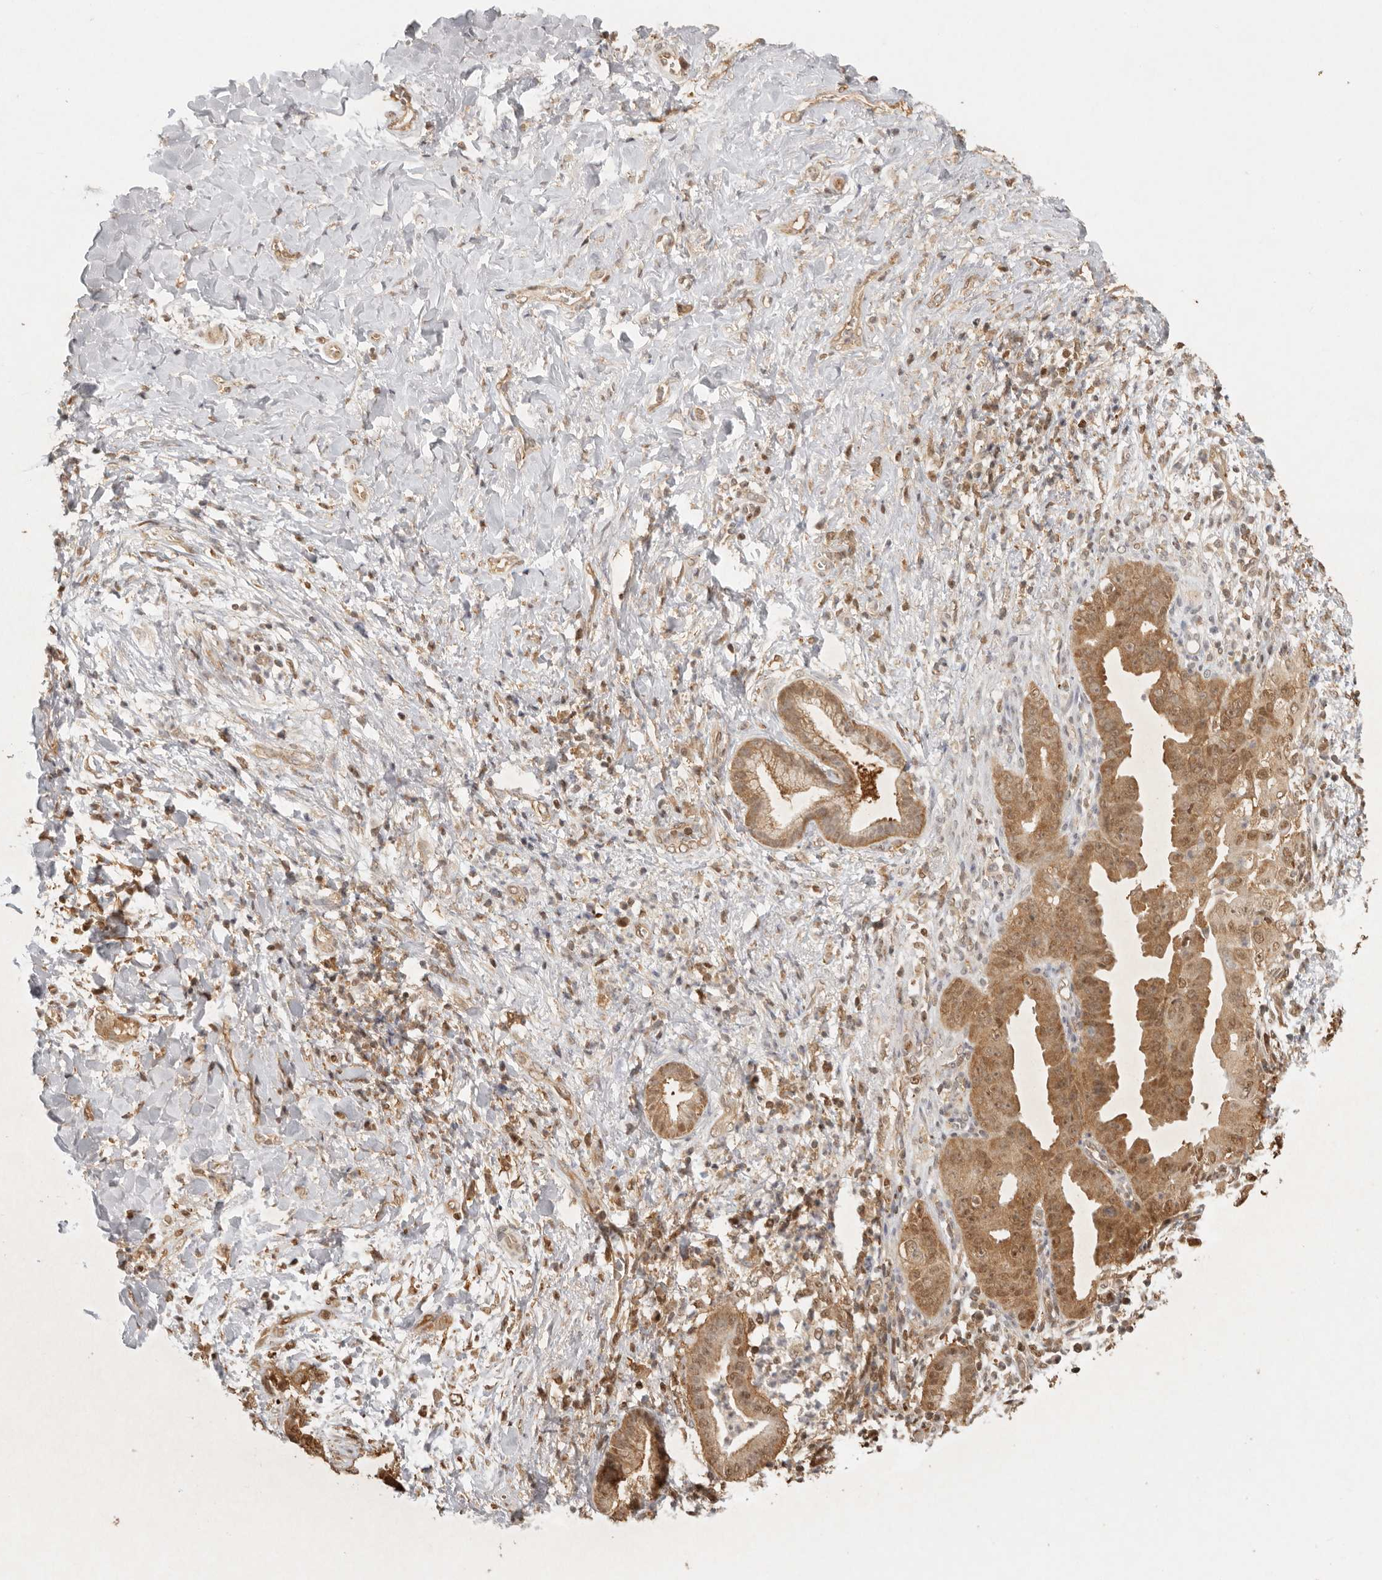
{"staining": {"intensity": "moderate", "quantity": ">75%", "location": "cytoplasmic/membranous,nuclear"}, "tissue": "pancreatic cancer", "cell_type": "Tumor cells", "image_type": "cancer", "snomed": [{"axis": "morphology", "description": "Adenocarcinoma, NOS"}, {"axis": "topography", "description": "Pancreas"}], "caption": "Pancreatic adenocarcinoma stained with DAB (3,3'-diaminobenzidine) immunohistochemistry (IHC) shows medium levels of moderate cytoplasmic/membranous and nuclear expression in approximately >75% of tumor cells.", "gene": "PSMA5", "patient": {"sex": "female", "age": 78}}